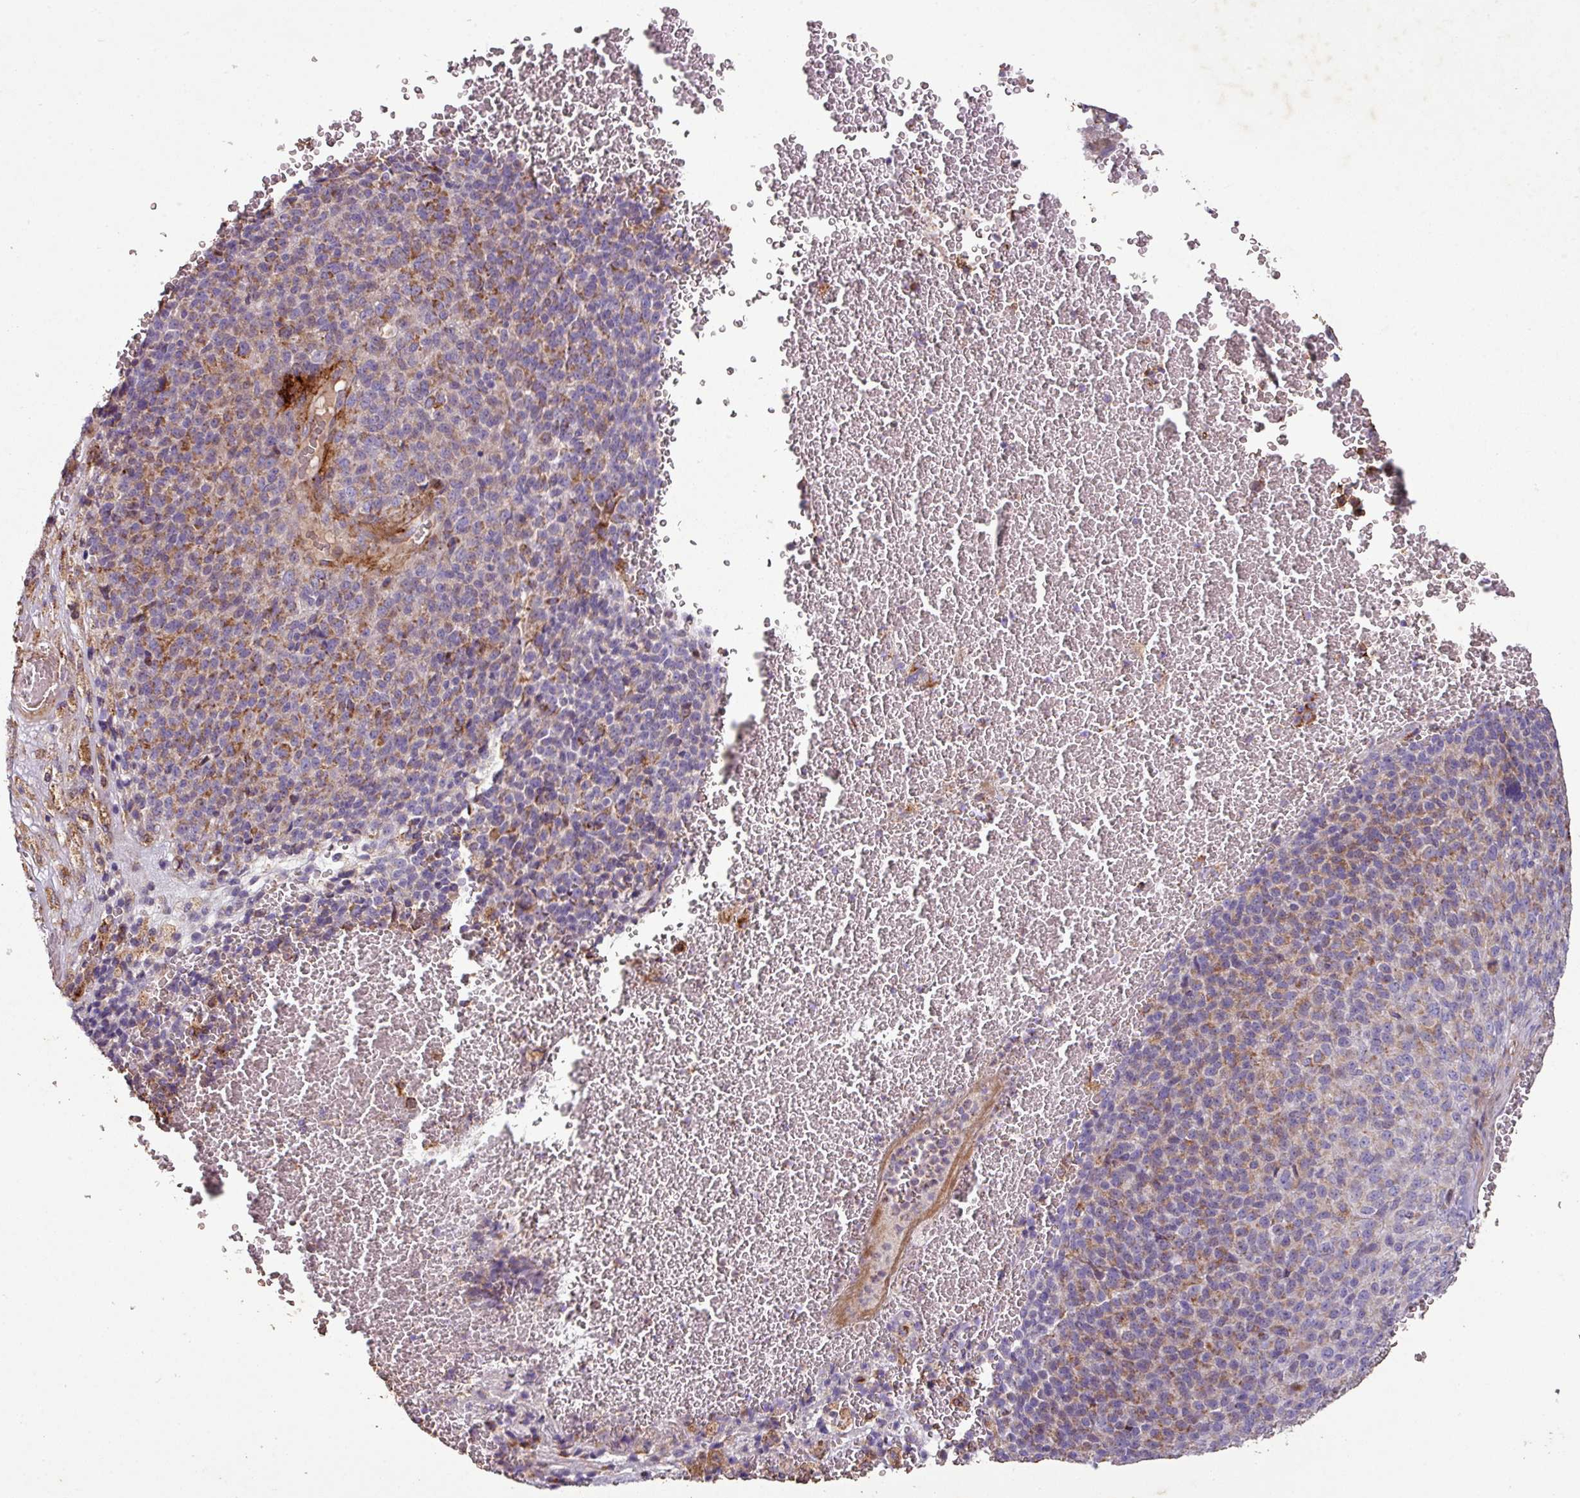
{"staining": {"intensity": "moderate", "quantity": "25%-75%", "location": "cytoplasmic/membranous"}, "tissue": "melanoma", "cell_type": "Tumor cells", "image_type": "cancer", "snomed": [{"axis": "morphology", "description": "Malignant melanoma, Metastatic site"}, {"axis": "topography", "description": "Brain"}], "caption": "Human malignant melanoma (metastatic site) stained with a brown dye shows moderate cytoplasmic/membranous positive expression in approximately 25%-75% of tumor cells.", "gene": "SQOR", "patient": {"sex": "female", "age": 56}}